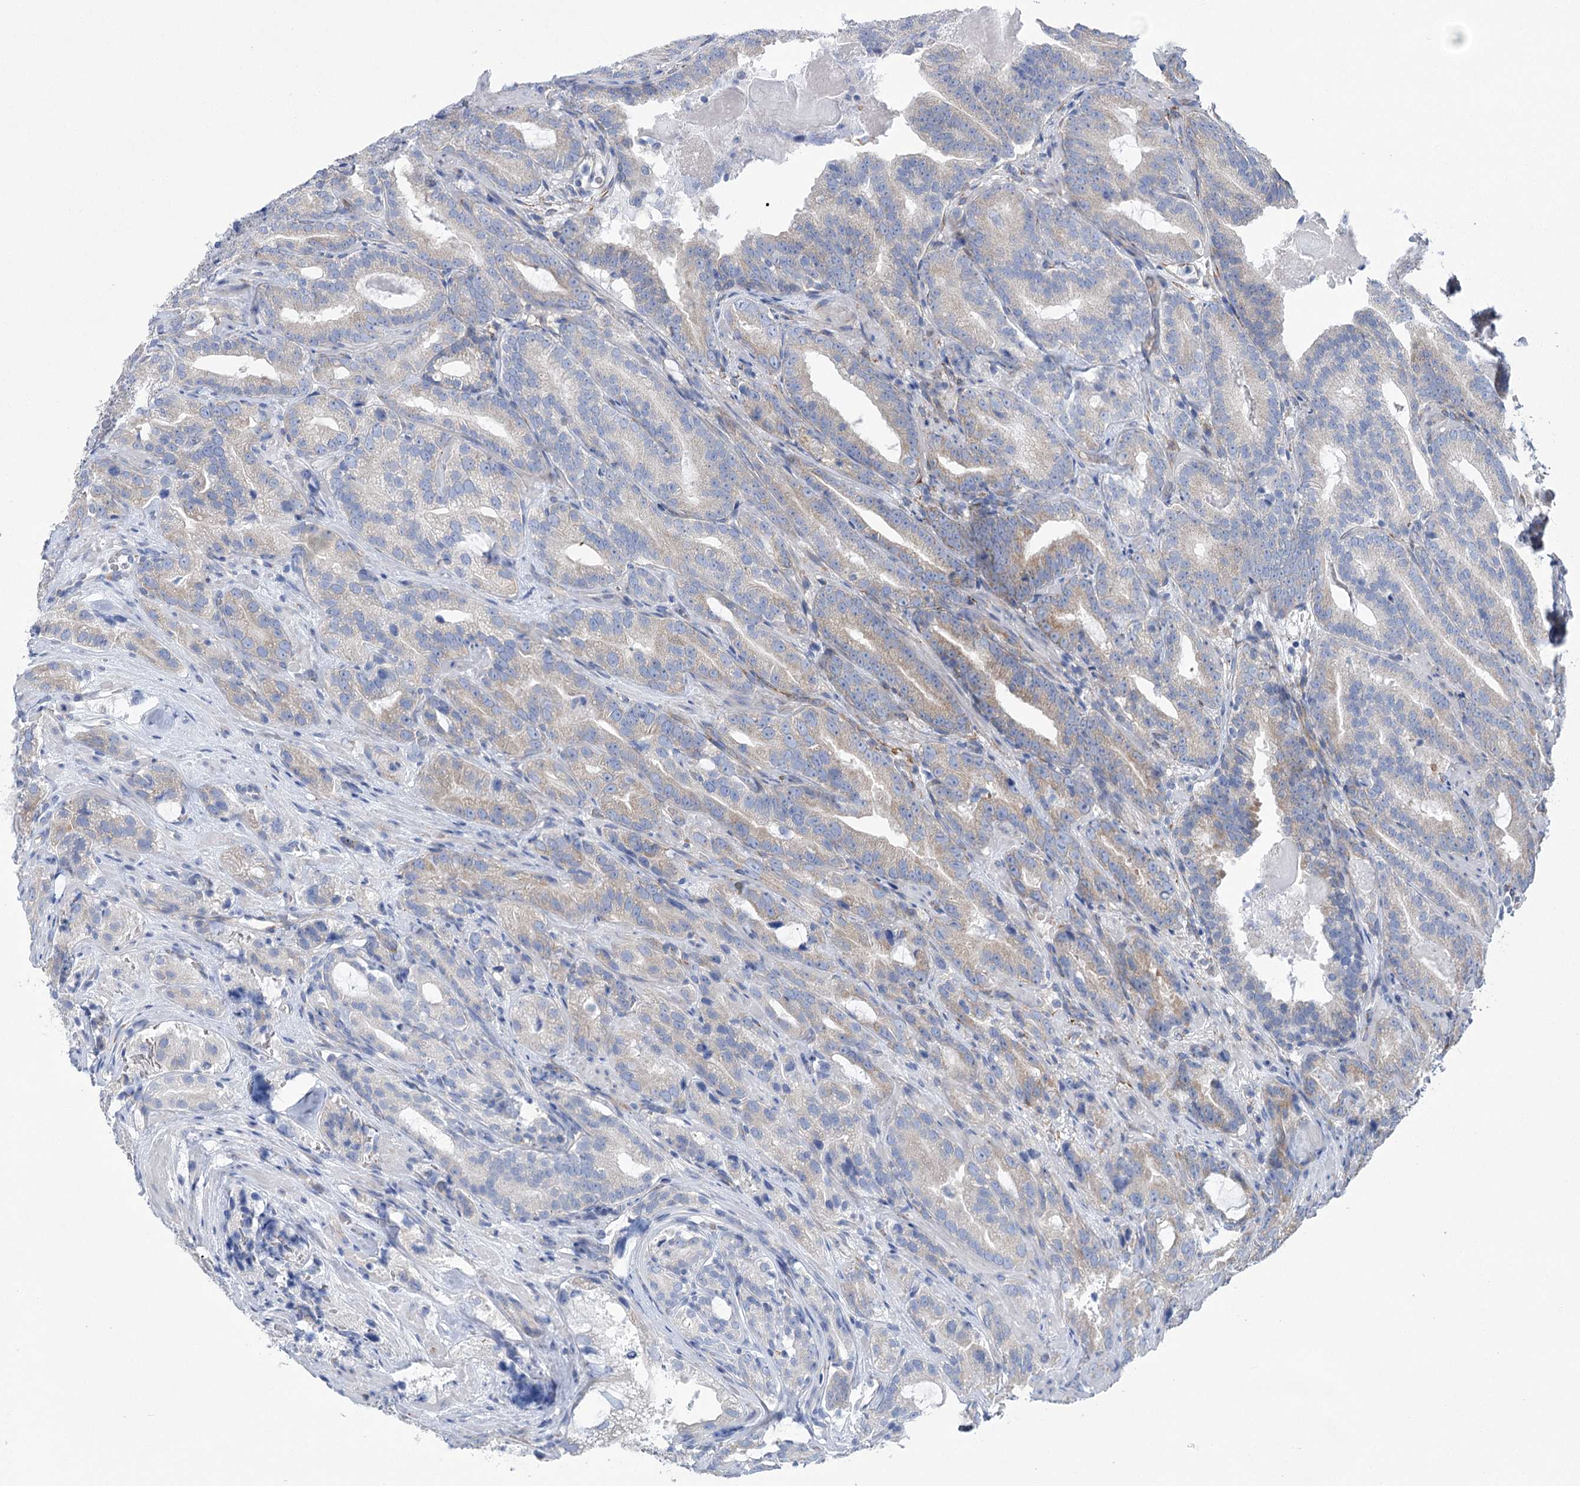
{"staining": {"intensity": "weak", "quantity": "25%-75%", "location": "cytoplasmic/membranous"}, "tissue": "prostate cancer", "cell_type": "Tumor cells", "image_type": "cancer", "snomed": [{"axis": "morphology", "description": "Adenocarcinoma, High grade"}, {"axis": "topography", "description": "Prostate"}], "caption": "Immunohistochemistry (IHC) photomicrograph of human prostate cancer stained for a protein (brown), which exhibits low levels of weak cytoplasmic/membranous staining in about 25%-75% of tumor cells.", "gene": "YTHDC2", "patient": {"sex": "male", "age": 57}}